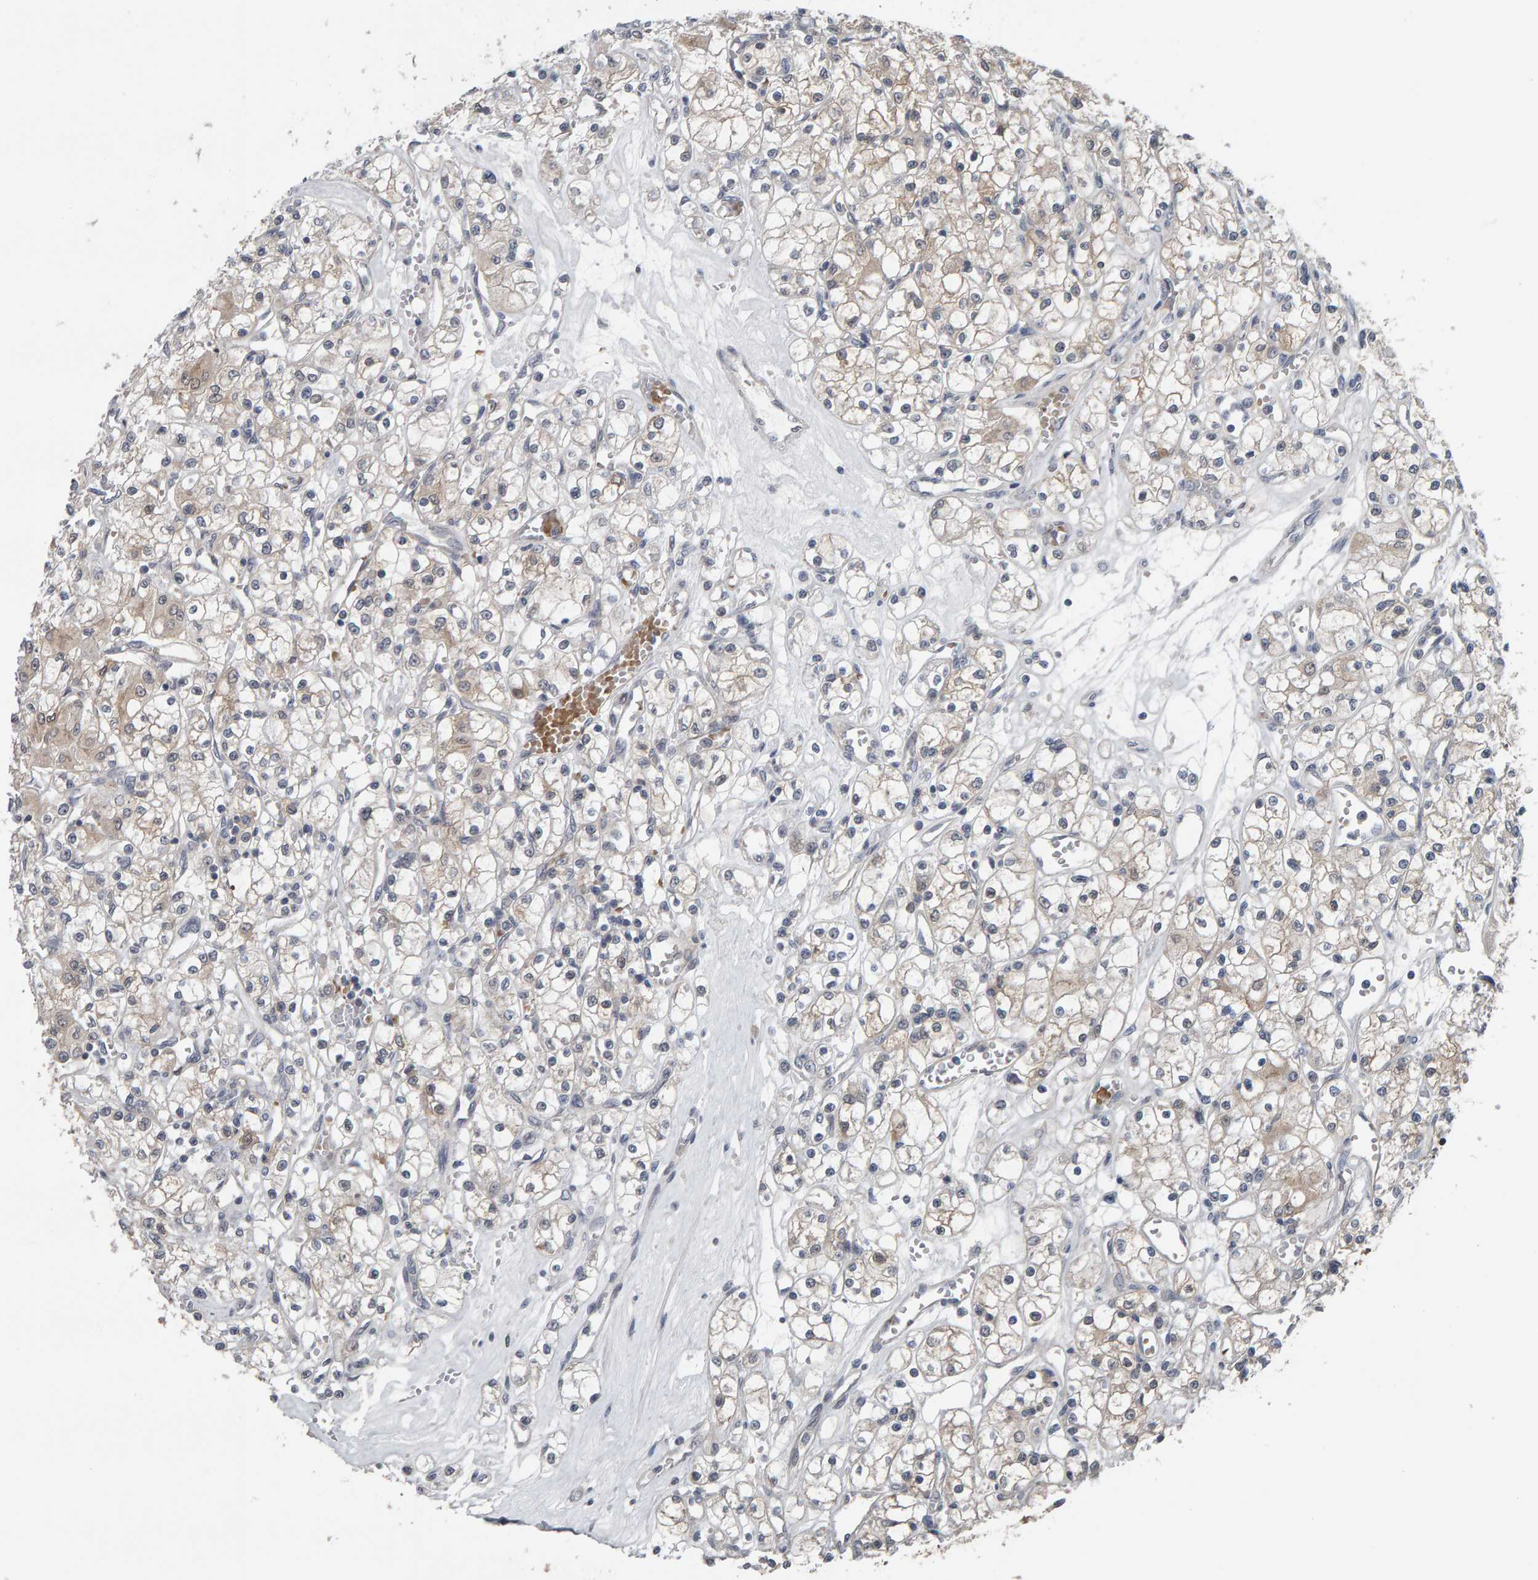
{"staining": {"intensity": "weak", "quantity": "<25%", "location": "cytoplasmic/membranous"}, "tissue": "renal cancer", "cell_type": "Tumor cells", "image_type": "cancer", "snomed": [{"axis": "morphology", "description": "Adenocarcinoma, NOS"}, {"axis": "topography", "description": "Kidney"}], "caption": "DAB immunohistochemical staining of human renal cancer (adenocarcinoma) reveals no significant expression in tumor cells. (DAB immunohistochemistry visualized using brightfield microscopy, high magnification).", "gene": "COASY", "patient": {"sex": "female", "age": 59}}